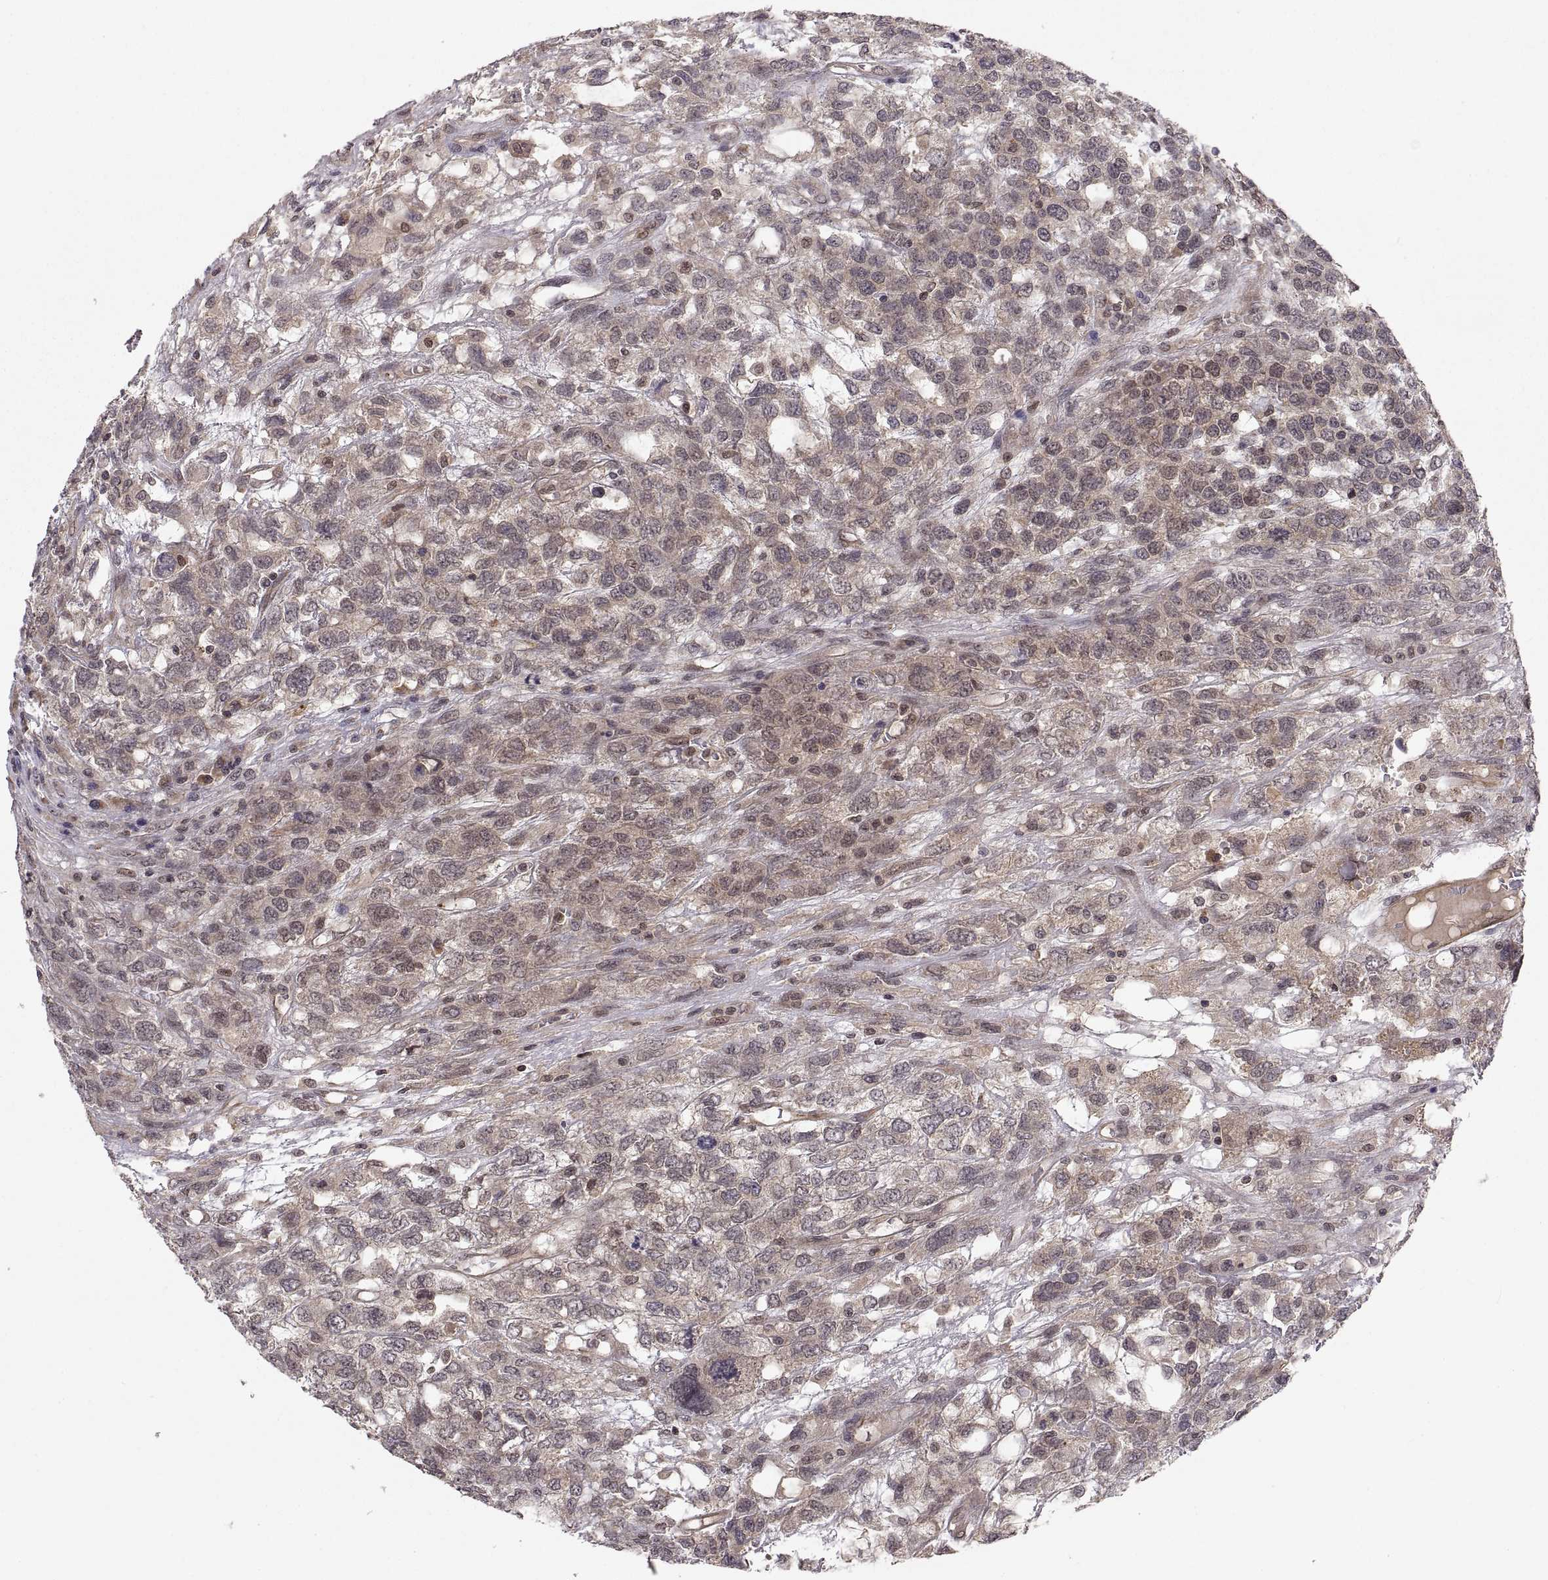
{"staining": {"intensity": "weak", "quantity": "25%-75%", "location": "cytoplasmic/membranous"}, "tissue": "testis cancer", "cell_type": "Tumor cells", "image_type": "cancer", "snomed": [{"axis": "morphology", "description": "Seminoma, NOS"}, {"axis": "topography", "description": "Testis"}], "caption": "This is an image of IHC staining of seminoma (testis), which shows weak positivity in the cytoplasmic/membranous of tumor cells.", "gene": "ABL2", "patient": {"sex": "male", "age": 52}}